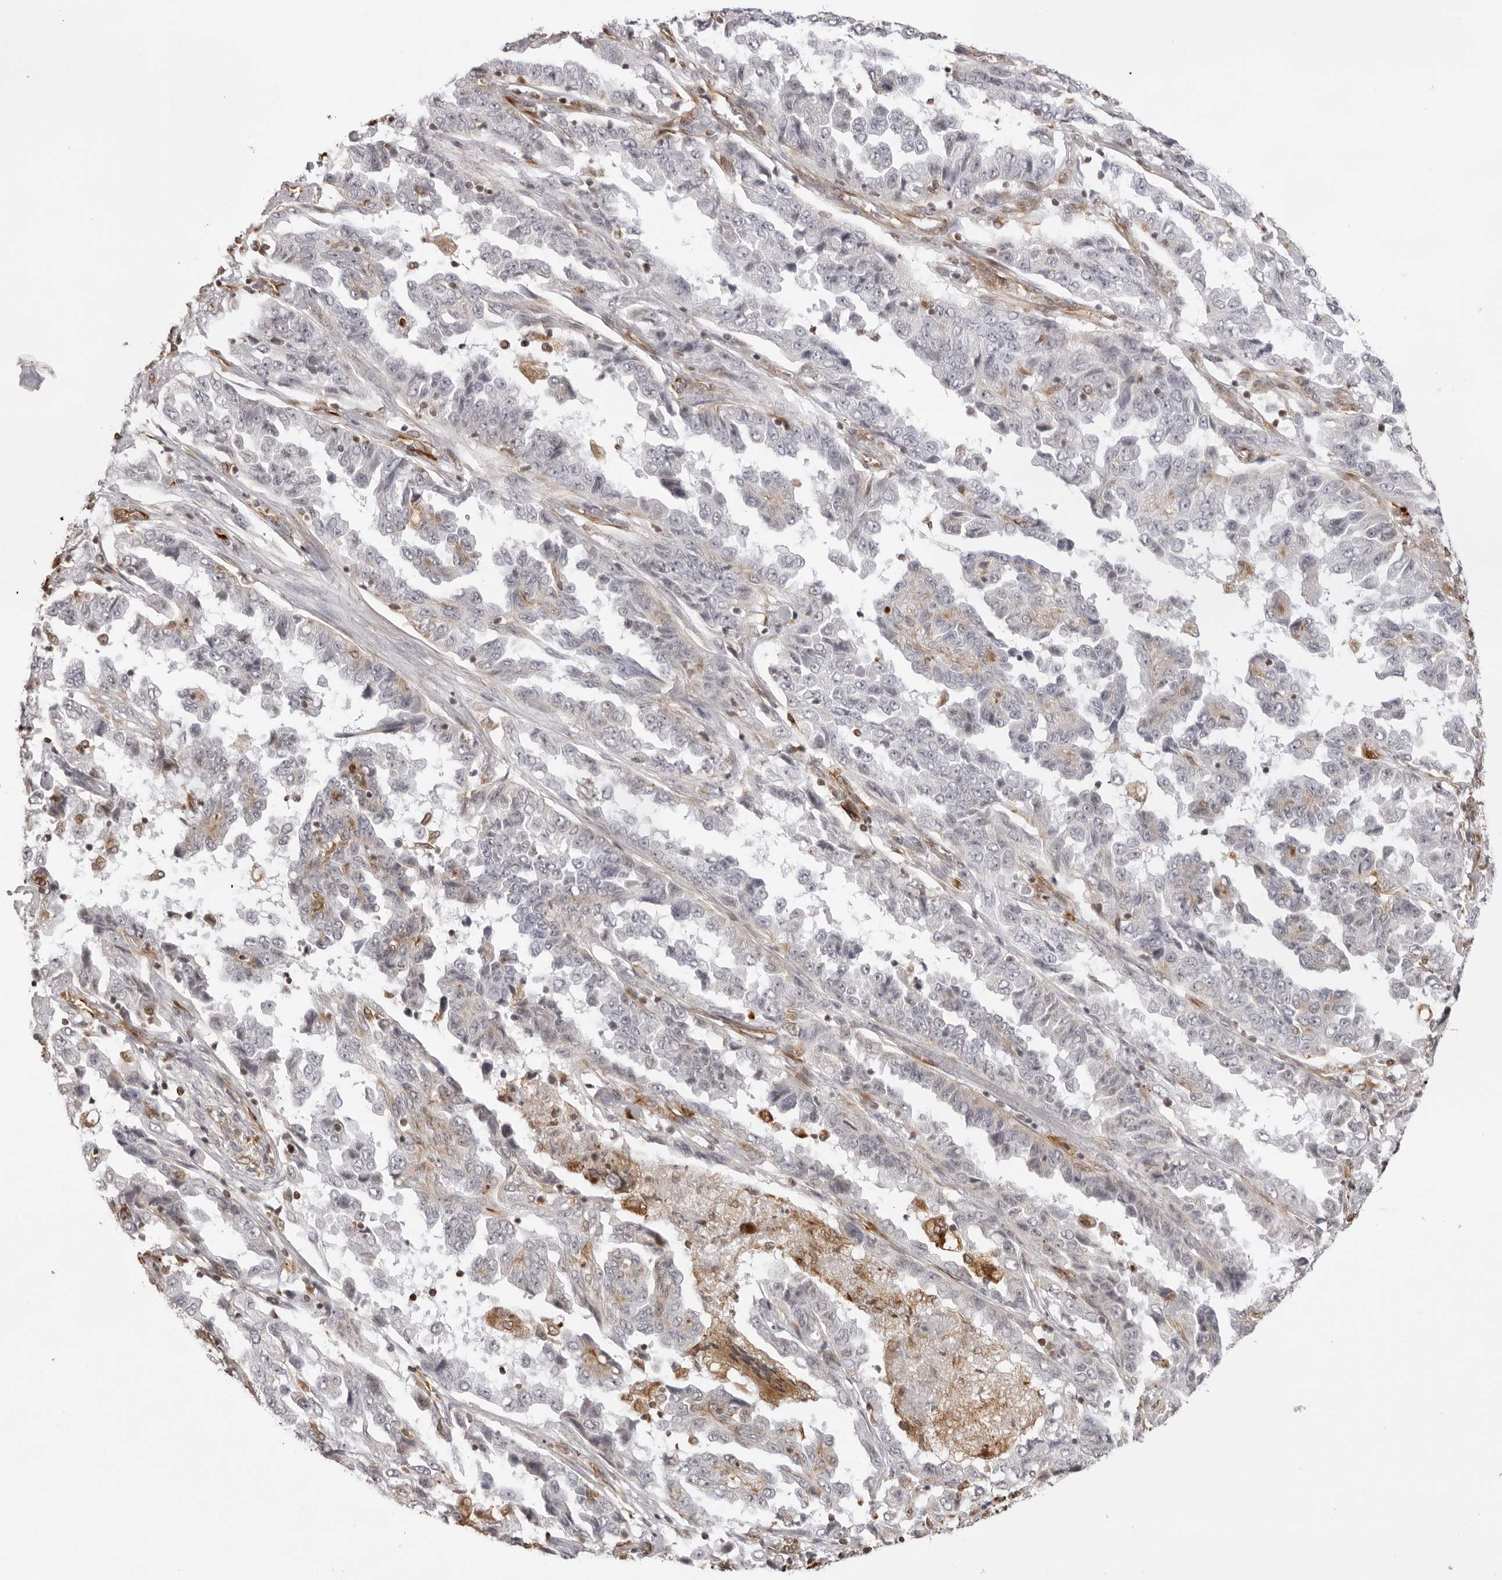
{"staining": {"intensity": "negative", "quantity": "none", "location": "none"}, "tissue": "lung cancer", "cell_type": "Tumor cells", "image_type": "cancer", "snomed": [{"axis": "morphology", "description": "Adenocarcinoma, NOS"}, {"axis": "topography", "description": "Lung"}], "caption": "High magnification brightfield microscopy of lung cancer (adenocarcinoma) stained with DAB (brown) and counterstained with hematoxylin (blue): tumor cells show no significant staining.", "gene": "DYNLT5", "patient": {"sex": "female", "age": 51}}